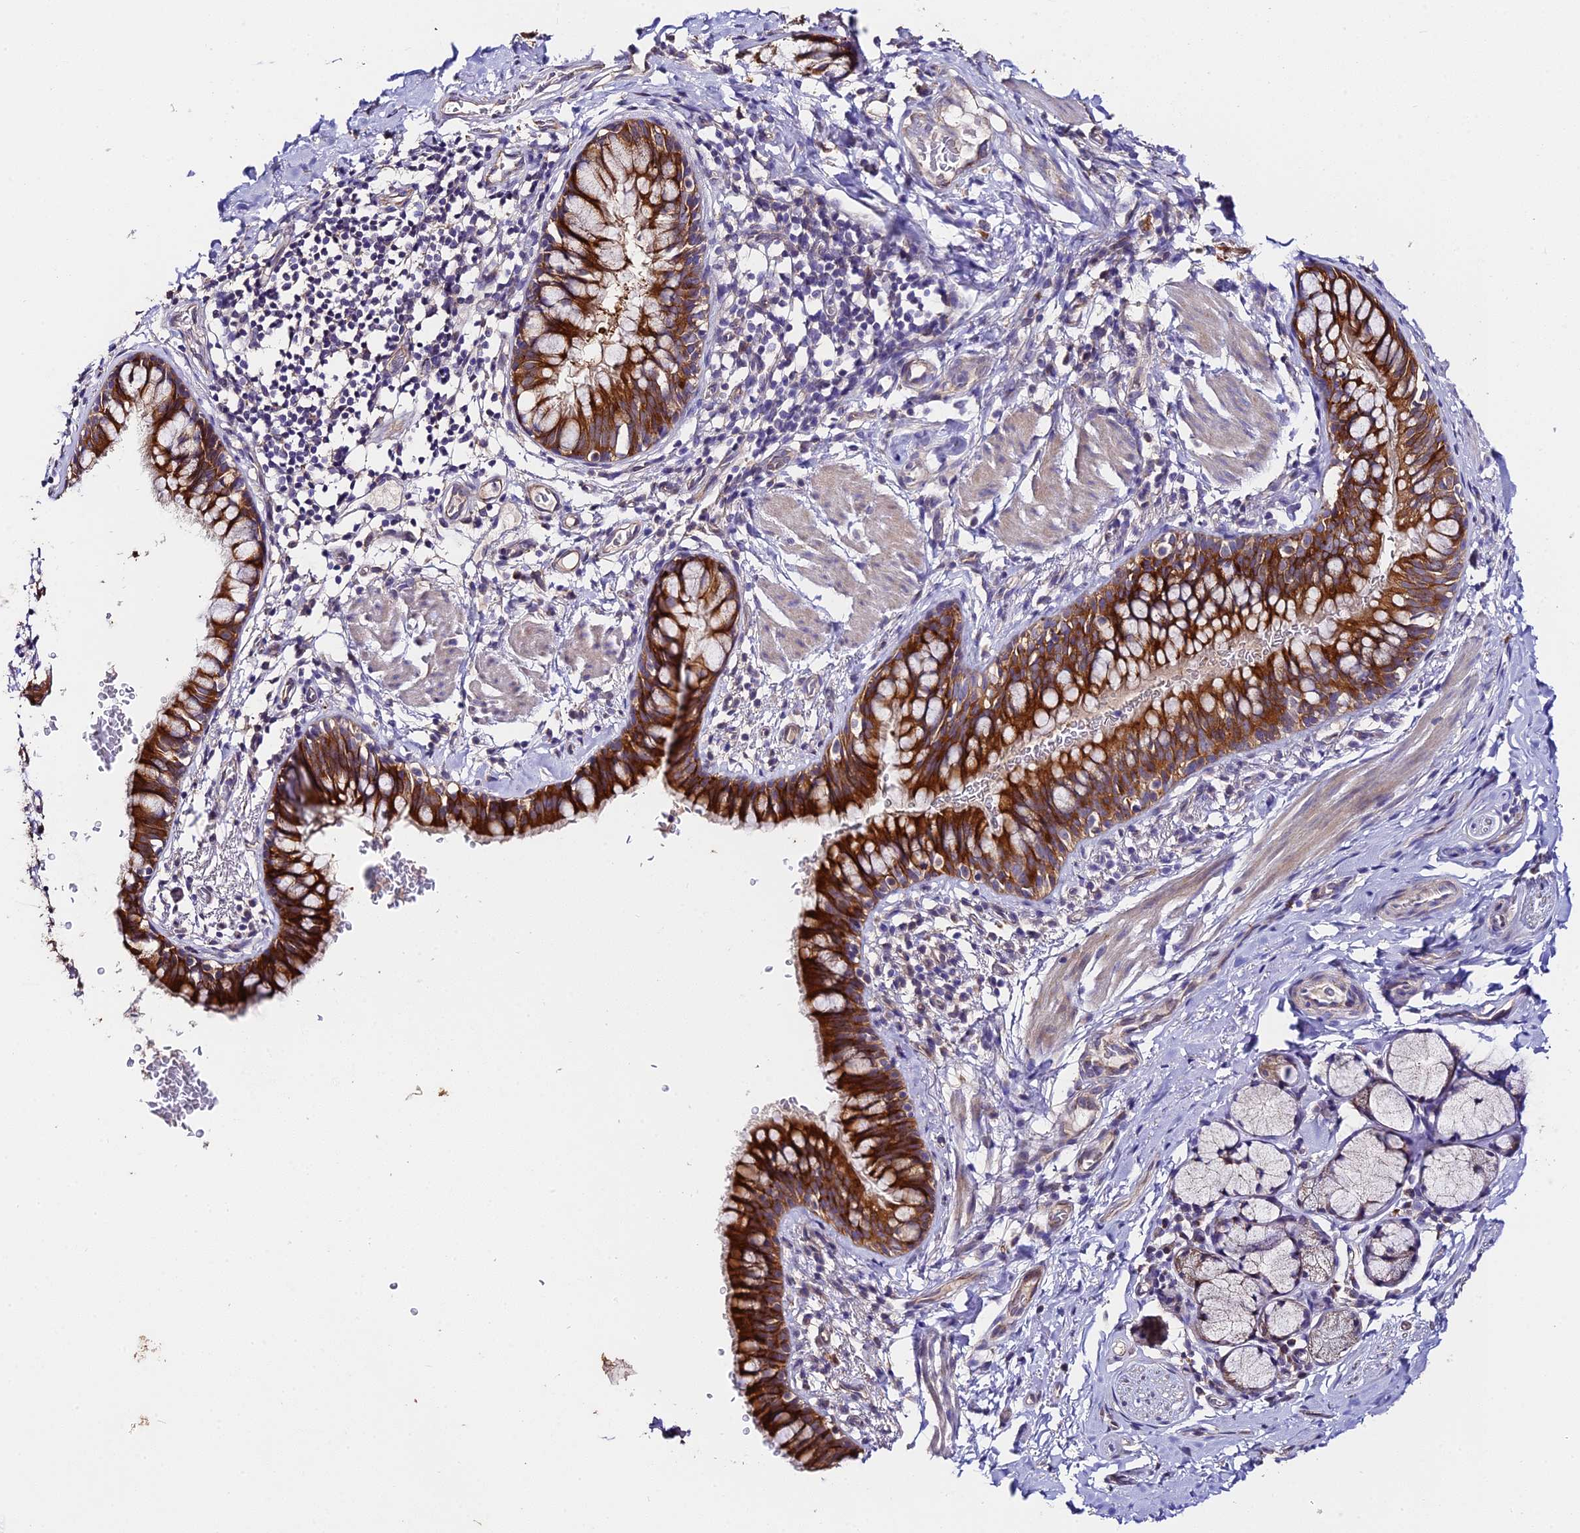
{"staining": {"intensity": "strong", "quantity": ">75%", "location": "cytoplasmic/membranous"}, "tissue": "bronchus", "cell_type": "Respiratory epithelial cells", "image_type": "normal", "snomed": [{"axis": "morphology", "description": "Normal tissue, NOS"}, {"axis": "topography", "description": "Cartilage tissue"}, {"axis": "topography", "description": "Bronchus"}], "caption": "IHC photomicrograph of benign bronchus: human bronchus stained using IHC displays high levels of strong protein expression localized specifically in the cytoplasmic/membranous of respiratory epithelial cells, appearing as a cytoplasmic/membranous brown color.", "gene": "C3orf20", "patient": {"sex": "female", "age": 36}}